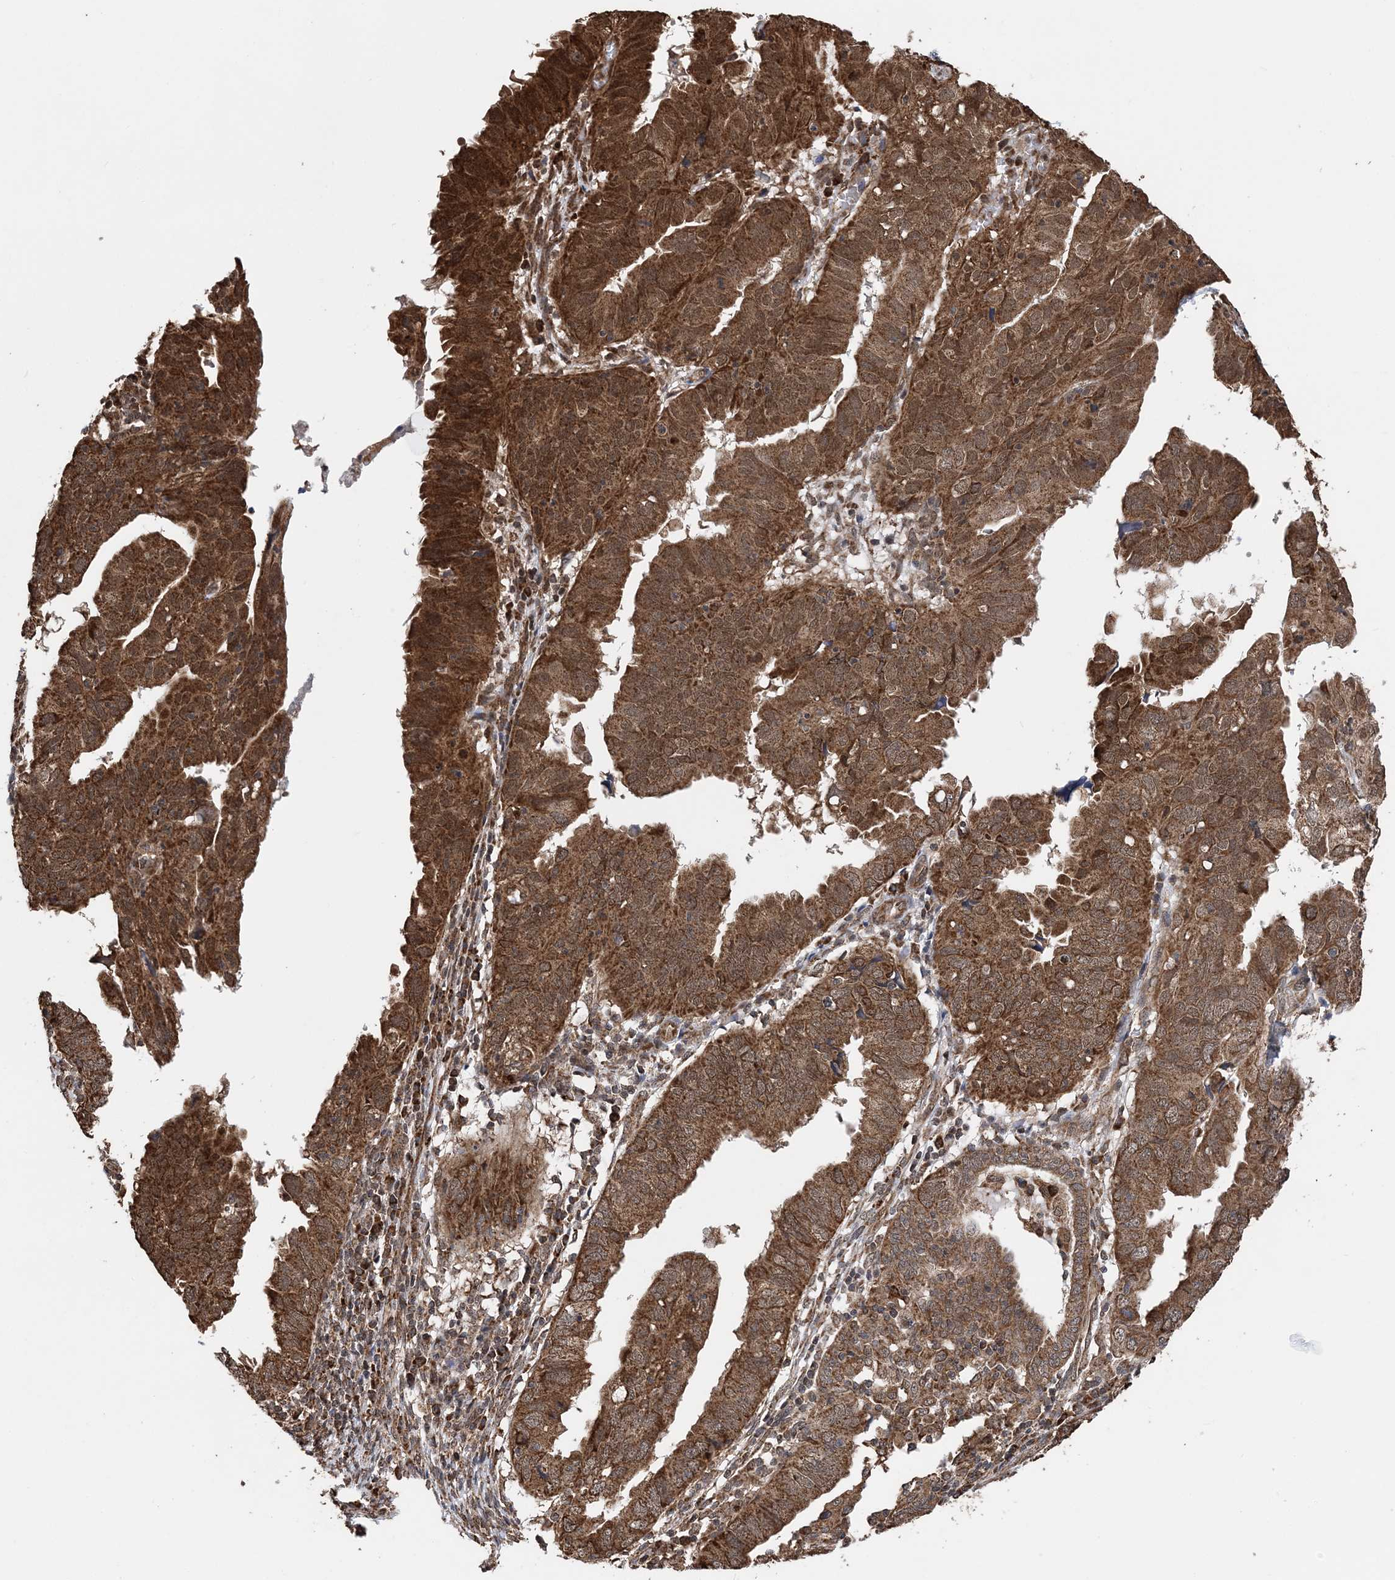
{"staining": {"intensity": "strong", "quantity": ">75%", "location": "cytoplasmic/membranous"}, "tissue": "endometrial cancer", "cell_type": "Tumor cells", "image_type": "cancer", "snomed": [{"axis": "morphology", "description": "Adenocarcinoma, NOS"}, {"axis": "topography", "description": "Uterus"}], "caption": "A high-resolution photomicrograph shows IHC staining of endometrial cancer, which exhibits strong cytoplasmic/membranous staining in about >75% of tumor cells.", "gene": "PCBP1", "patient": {"sex": "female", "age": 77}}